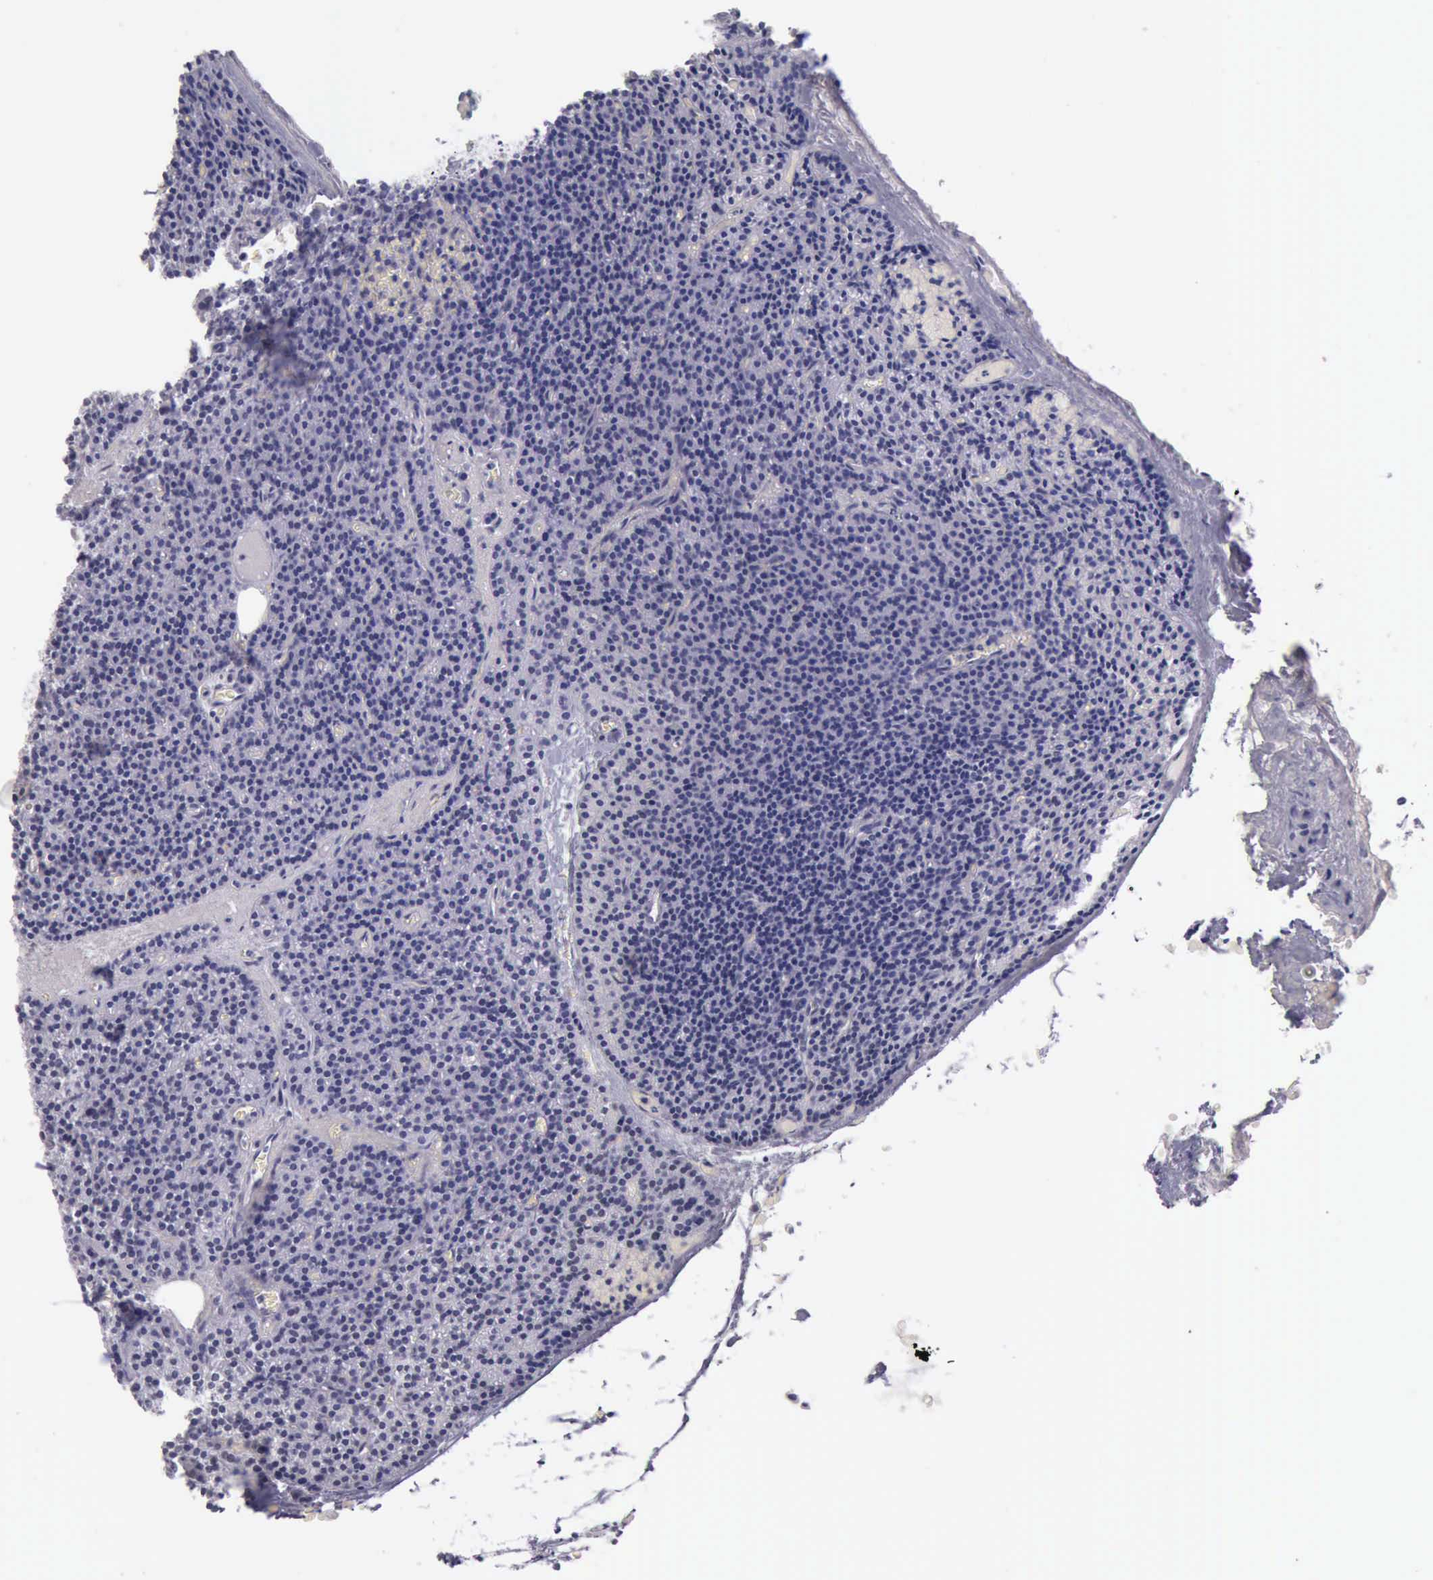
{"staining": {"intensity": "negative", "quantity": "none", "location": "none"}, "tissue": "parathyroid gland", "cell_type": "Glandular cells", "image_type": "normal", "snomed": [{"axis": "morphology", "description": "Normal tissue, NOS"}, {"axis": "topography", "description": "Parathyroid gland"}], "caption": "DAB (3,3'-diaminobenzidine) immunohistochemical staining of unremarkable human parathyroid gland demonstrates no significant staining in glandular cells. Nuclei are stained in blue.", "gene": "EP300", "patient": {"sex": "male", "age": 57}}